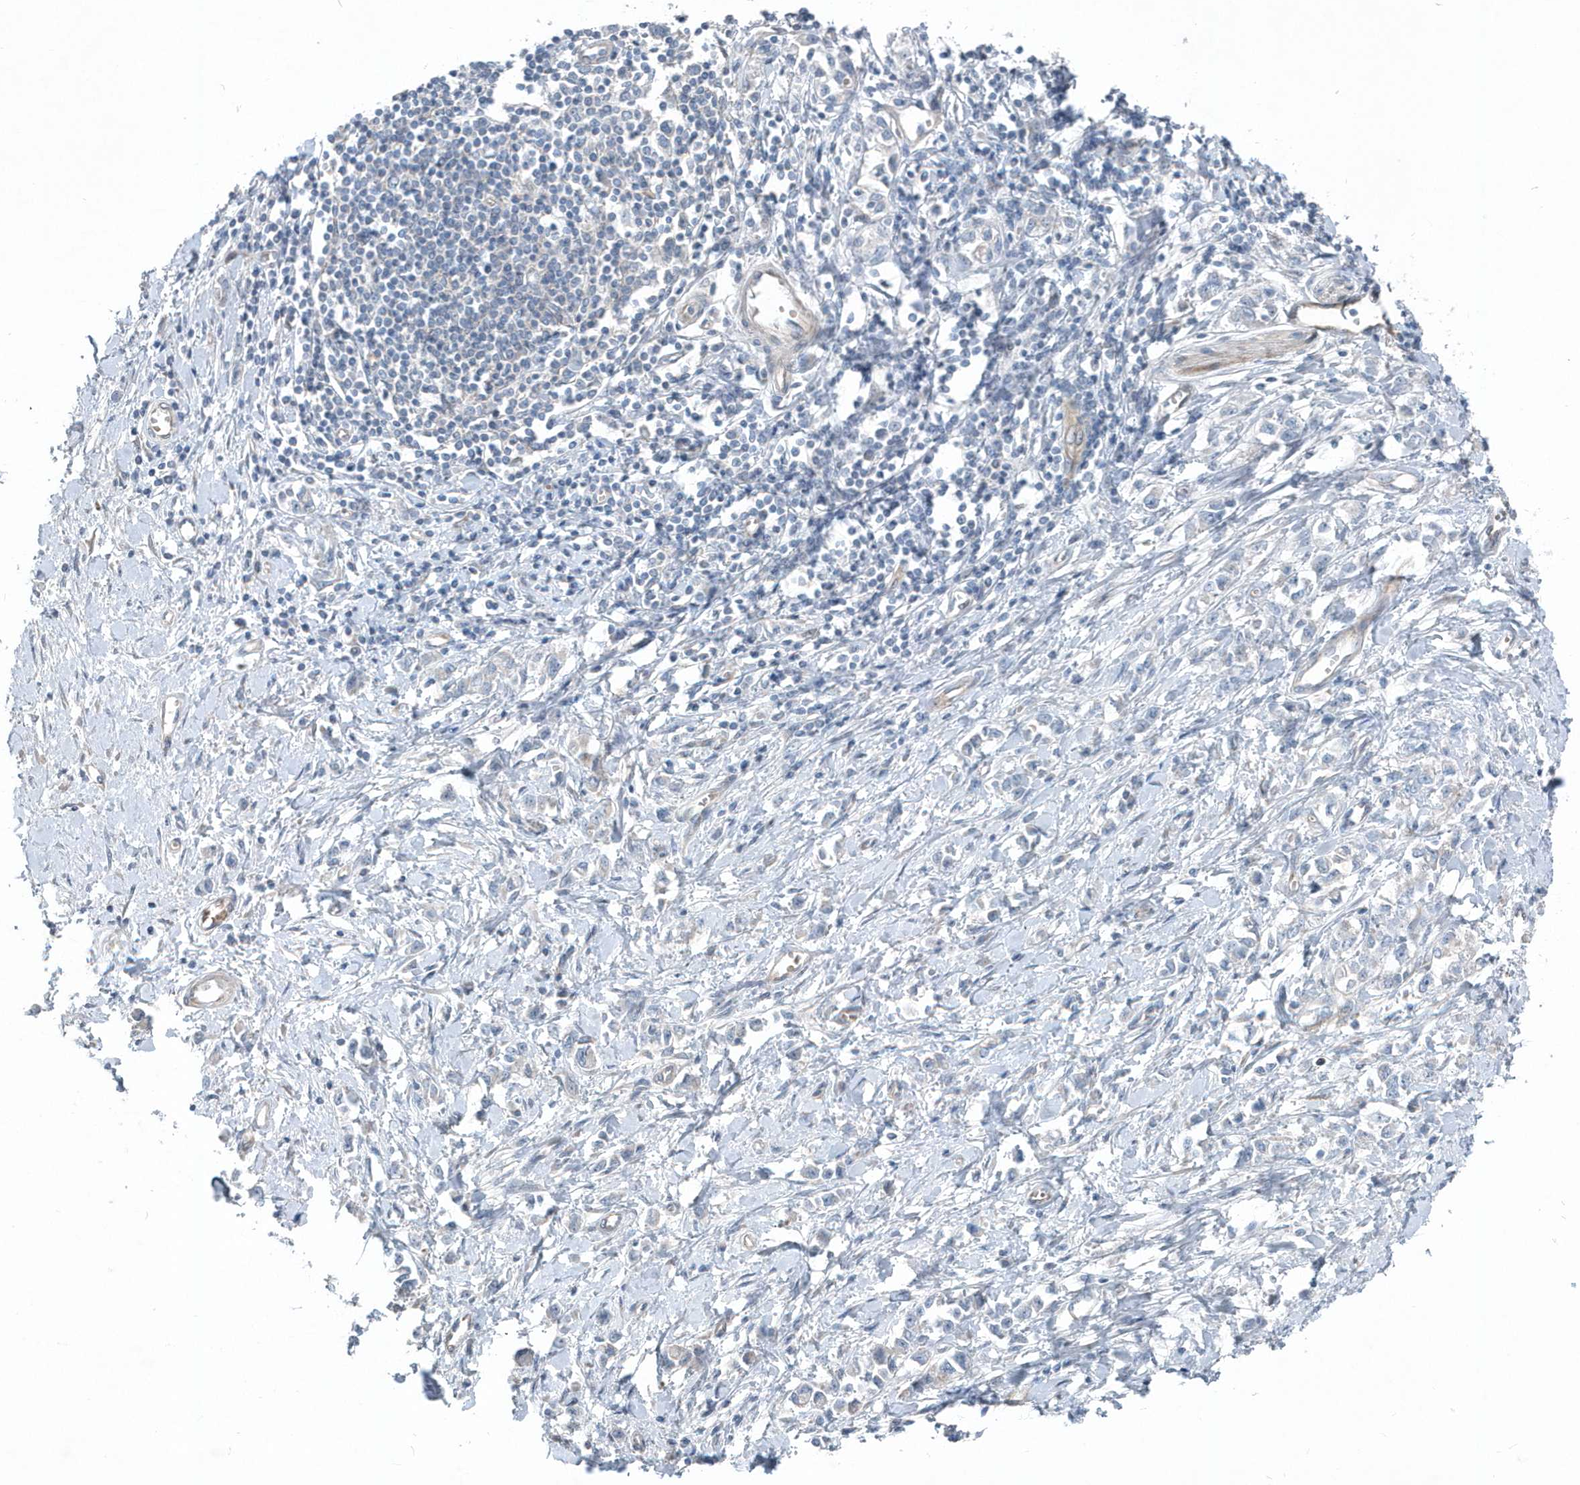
{"staining": {"intensity": "negative", "quantity": "none", "location": "none"}, "tissue": "stomach cancer", "cell_type": "Tumor cells", "image_type": "cancer", "snomed": [{"axis": "morphology", "description": "Adenocarcinoma, NOS"}, {"axis": "topography", "description": "Stomach"}], "caption": "Immunohistochemistry micrograph of neoplastic tissue: adenocarcinoma (stomach) stained with DAB (3,3'-diaminobenzidine) demonstrates no significant protein staining in tumor cells.", "gene": "MCC", "patient": {"sex": "female", "age": 76}}